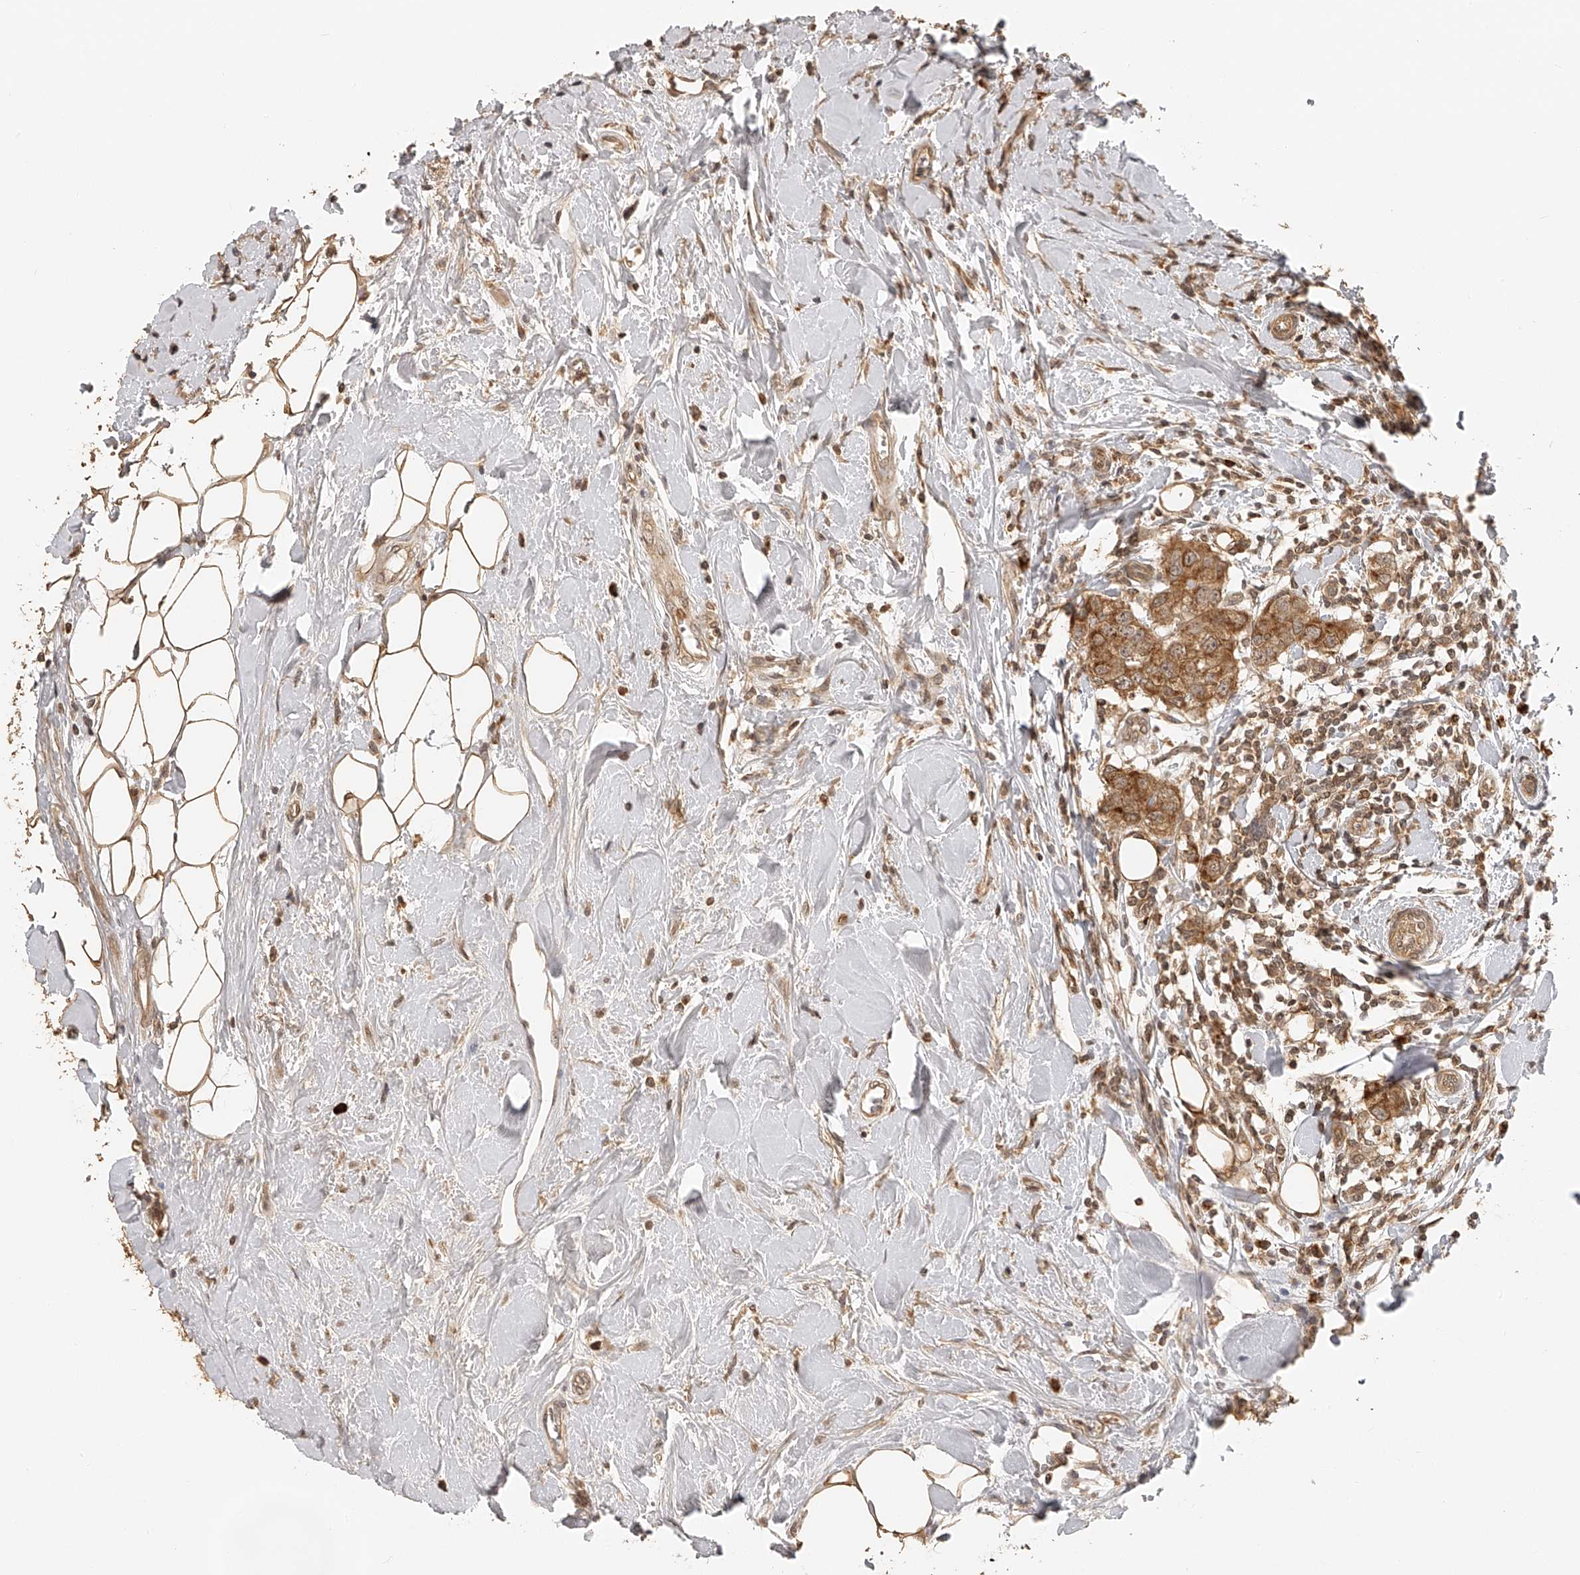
{"staining": {"intensity": "moderate", "quantity": ">75%", "location": "cytoplasmic/membranous"}, "tissue": "breast cancer", "cell_type": "Tumor cells", "image_type": "cancer", "snomed": [{"axis": "morphology", "description": "Duct carcinoma"}, {"axis": "topography", "description": "Breast"}], "caption": "Protein expression analysis of breast intraductal carcinoma demonstrates moderate cytoplasmic/membranous staining in approximately >75% of tumor cells.", "gene": "BCL2L11", "patient": {"sex": "female", "age": 27}}